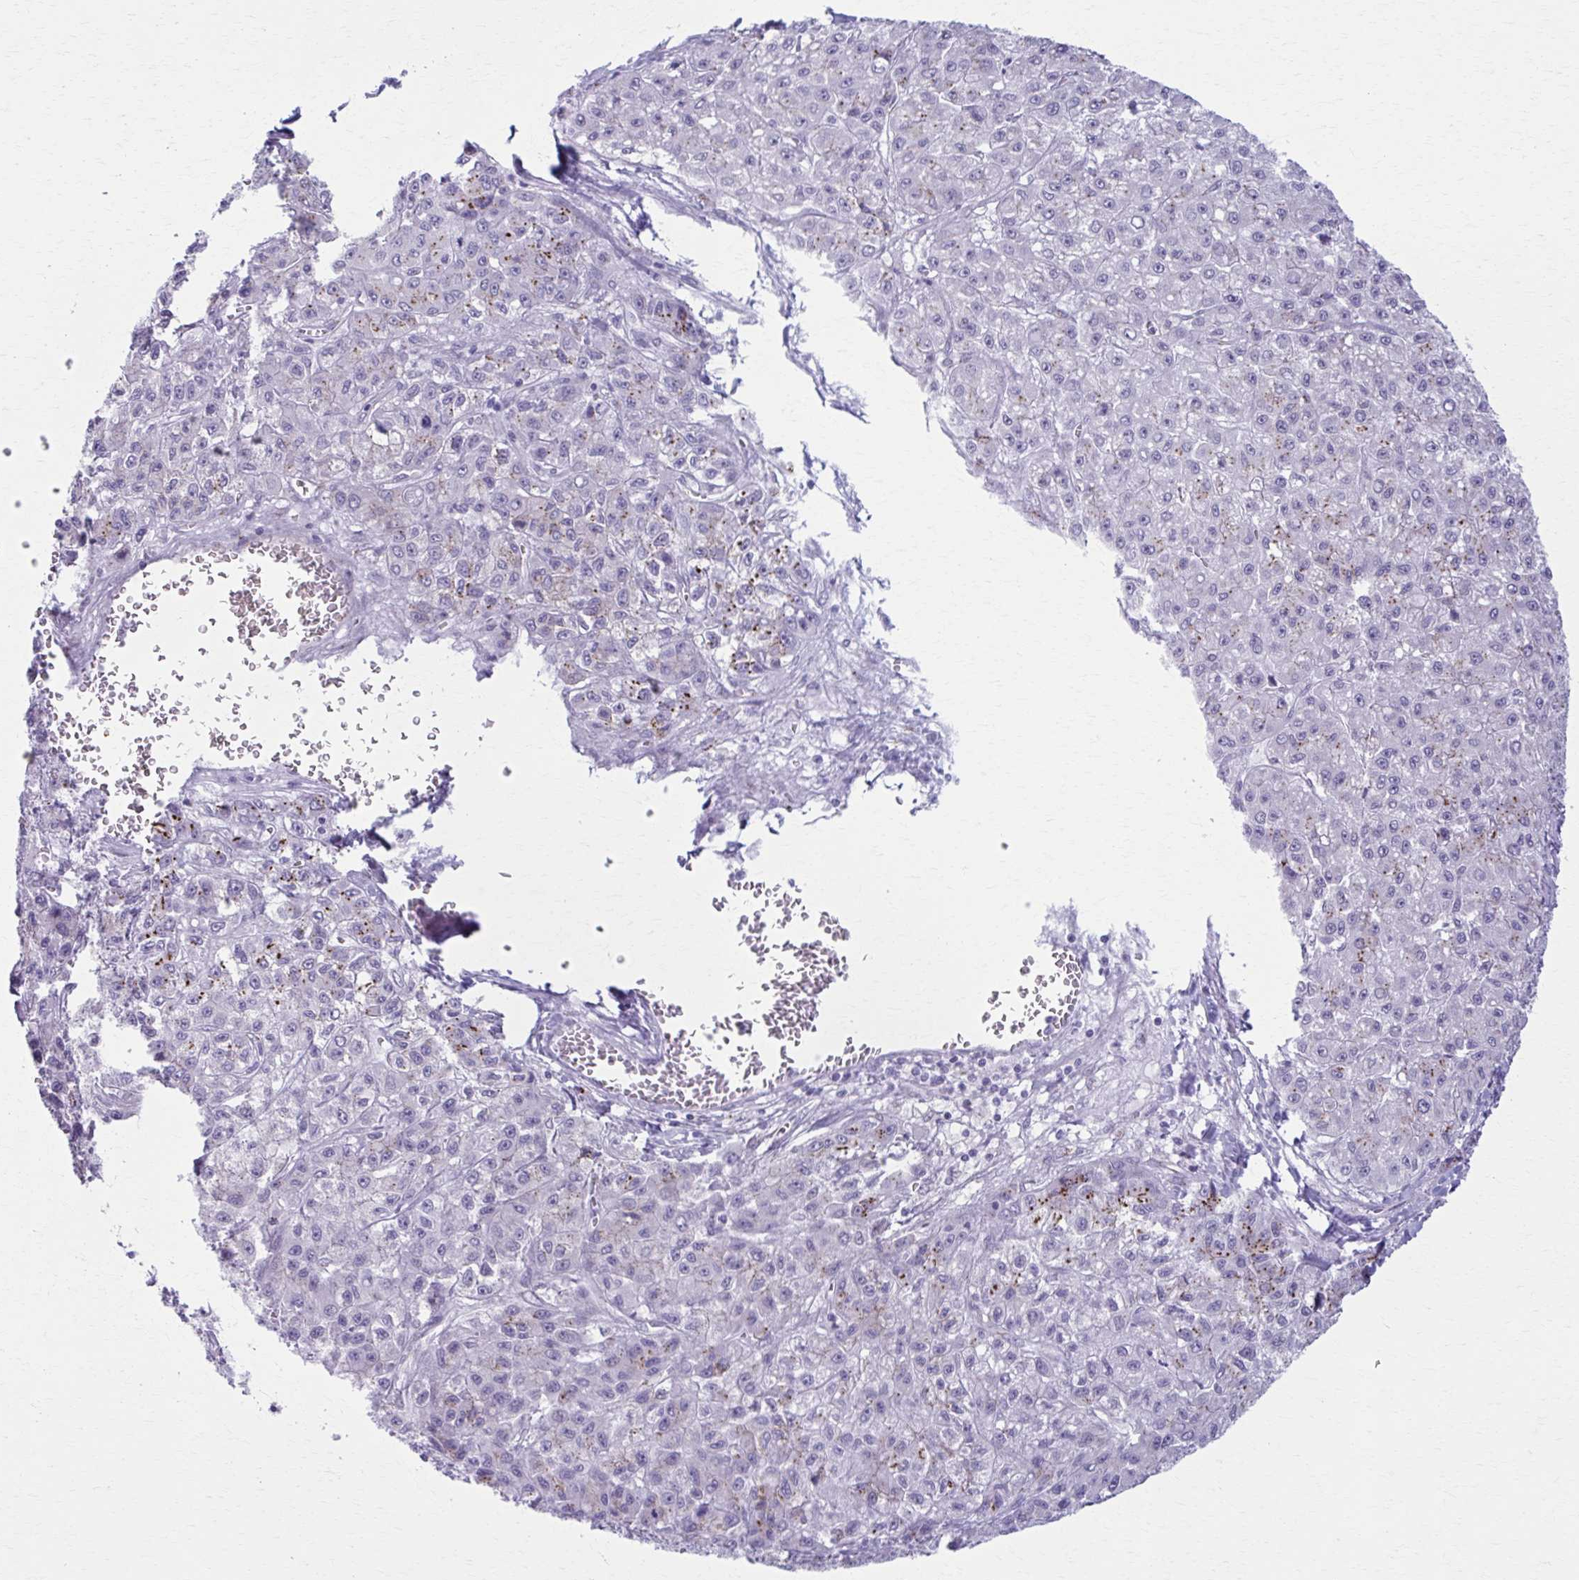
{"staining": {"intensity": "moderate", "quantity": "25%-75%", "location": "cytoplasmic/membranous"}, "tissue": "liver cancer", "cell_type": "Tumor cells", "image_type": "cancer", "snomed": [{"axis": "morphology", "description": "Carcinoma, Hepatocellular, NOS"}, {"axis": "topography", "description": "Liver"}], "caption": "Protein expression analysis of liver cancer (hepatocellular carcinoma) reveals moderate cytoplasmic/membranous positivity in about 25%-75% of tumor cells. (DAB (3,3'-diaminobenzidine) = brown stain, brightfield microscopy at high magnification).", "gene": "ZNF682", "patient": {"sex": "male", "age": 70}}